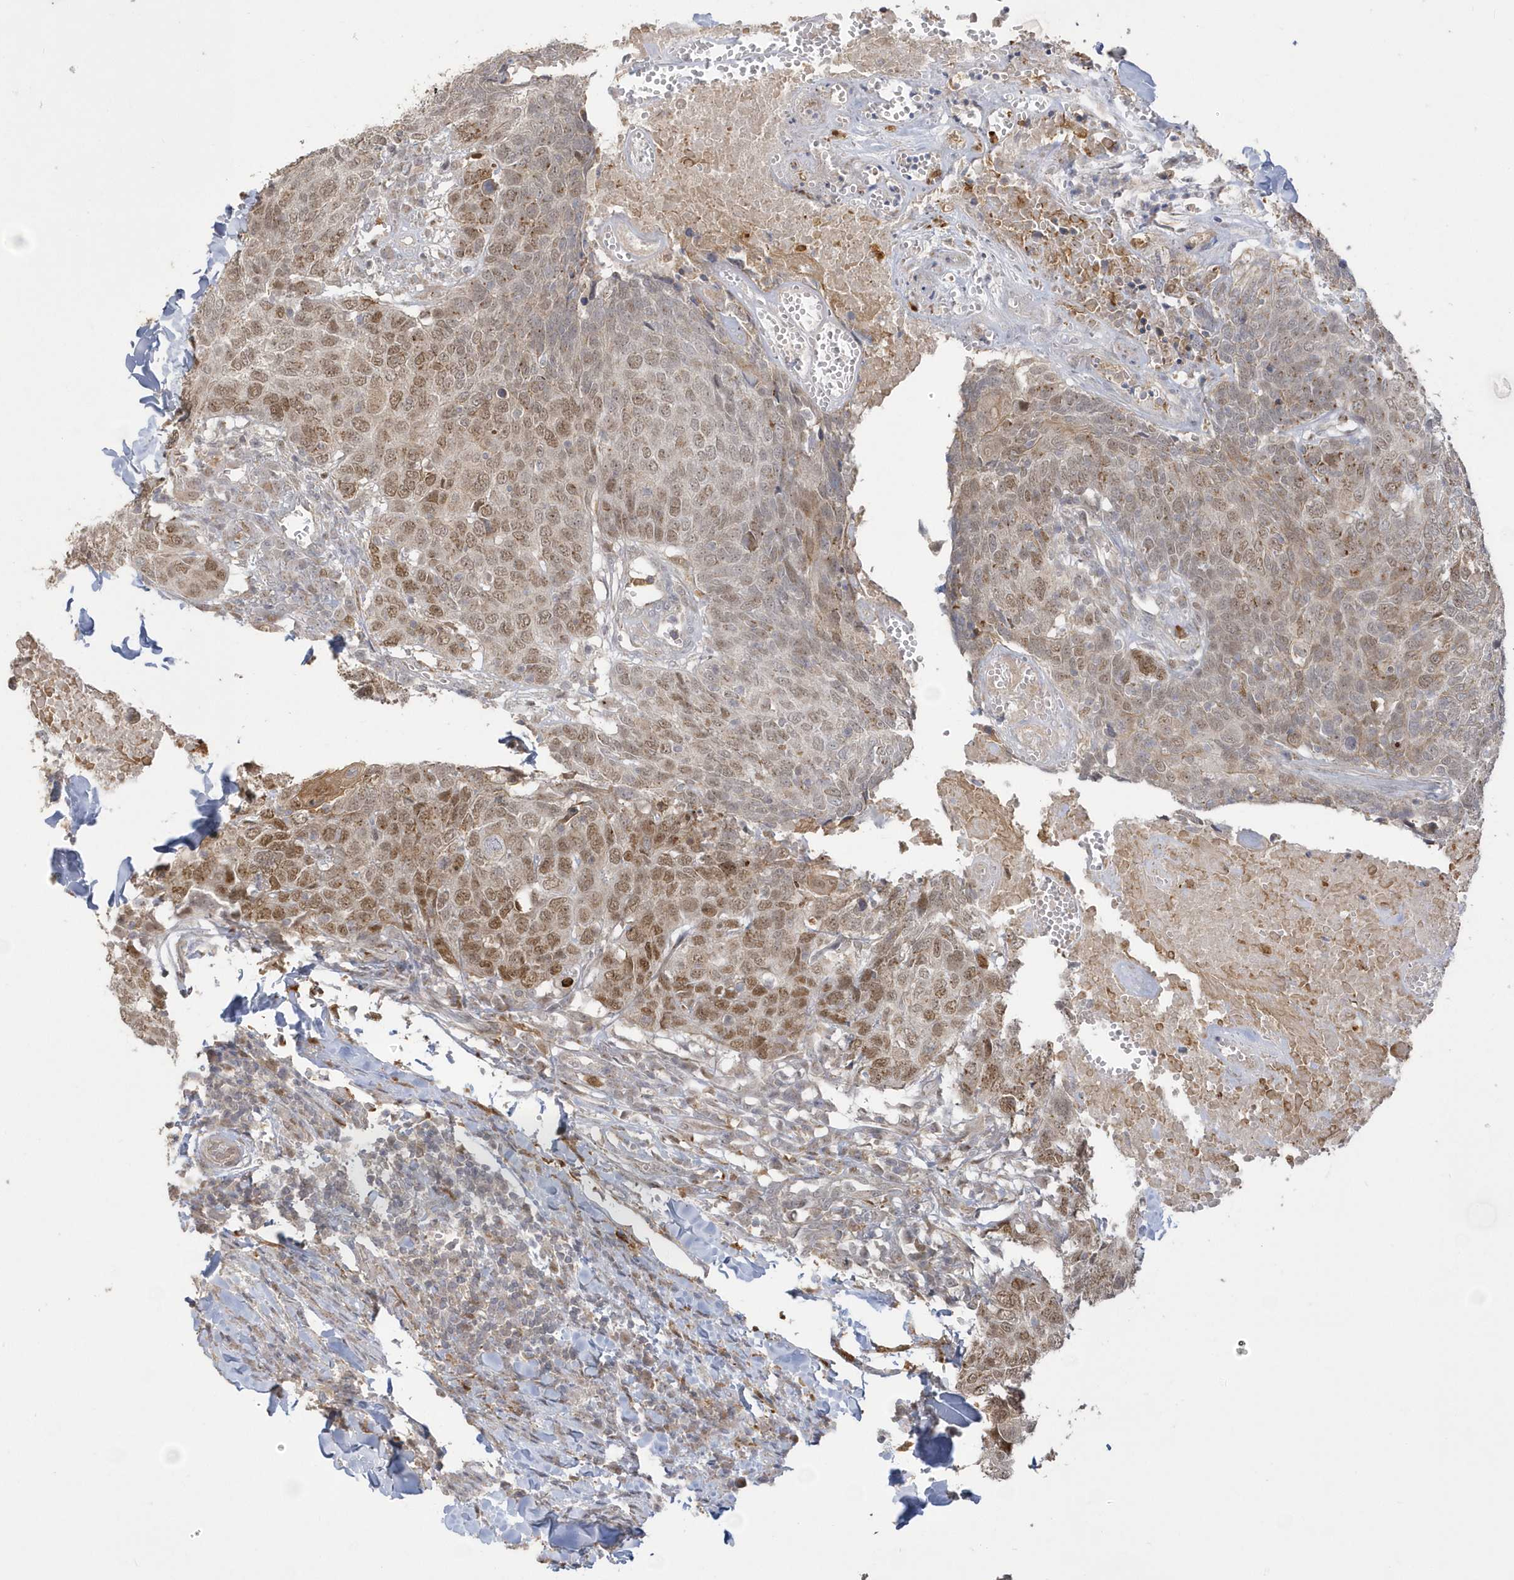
{"staining": {"intensity": "moderate", "quantity": ">75%", "location": "nuclear"}, "tissue": "head and neck cancer", "cell_type": "Tumor cells", "image_type": "cancer", "snomed": [{"axis": "morphology", "description": "Squamous cell carcinoma, NOS"}, {"axis": "topography", "description": "Head-Neck"}], "caption": "Protein expression analysis of head and neck squamous cell carcinoma displays moderate nuclear positivity in approximately >75% of tumor cells.", "gene": "NAF1", "patient": {"sex": "male", "age": 66}}